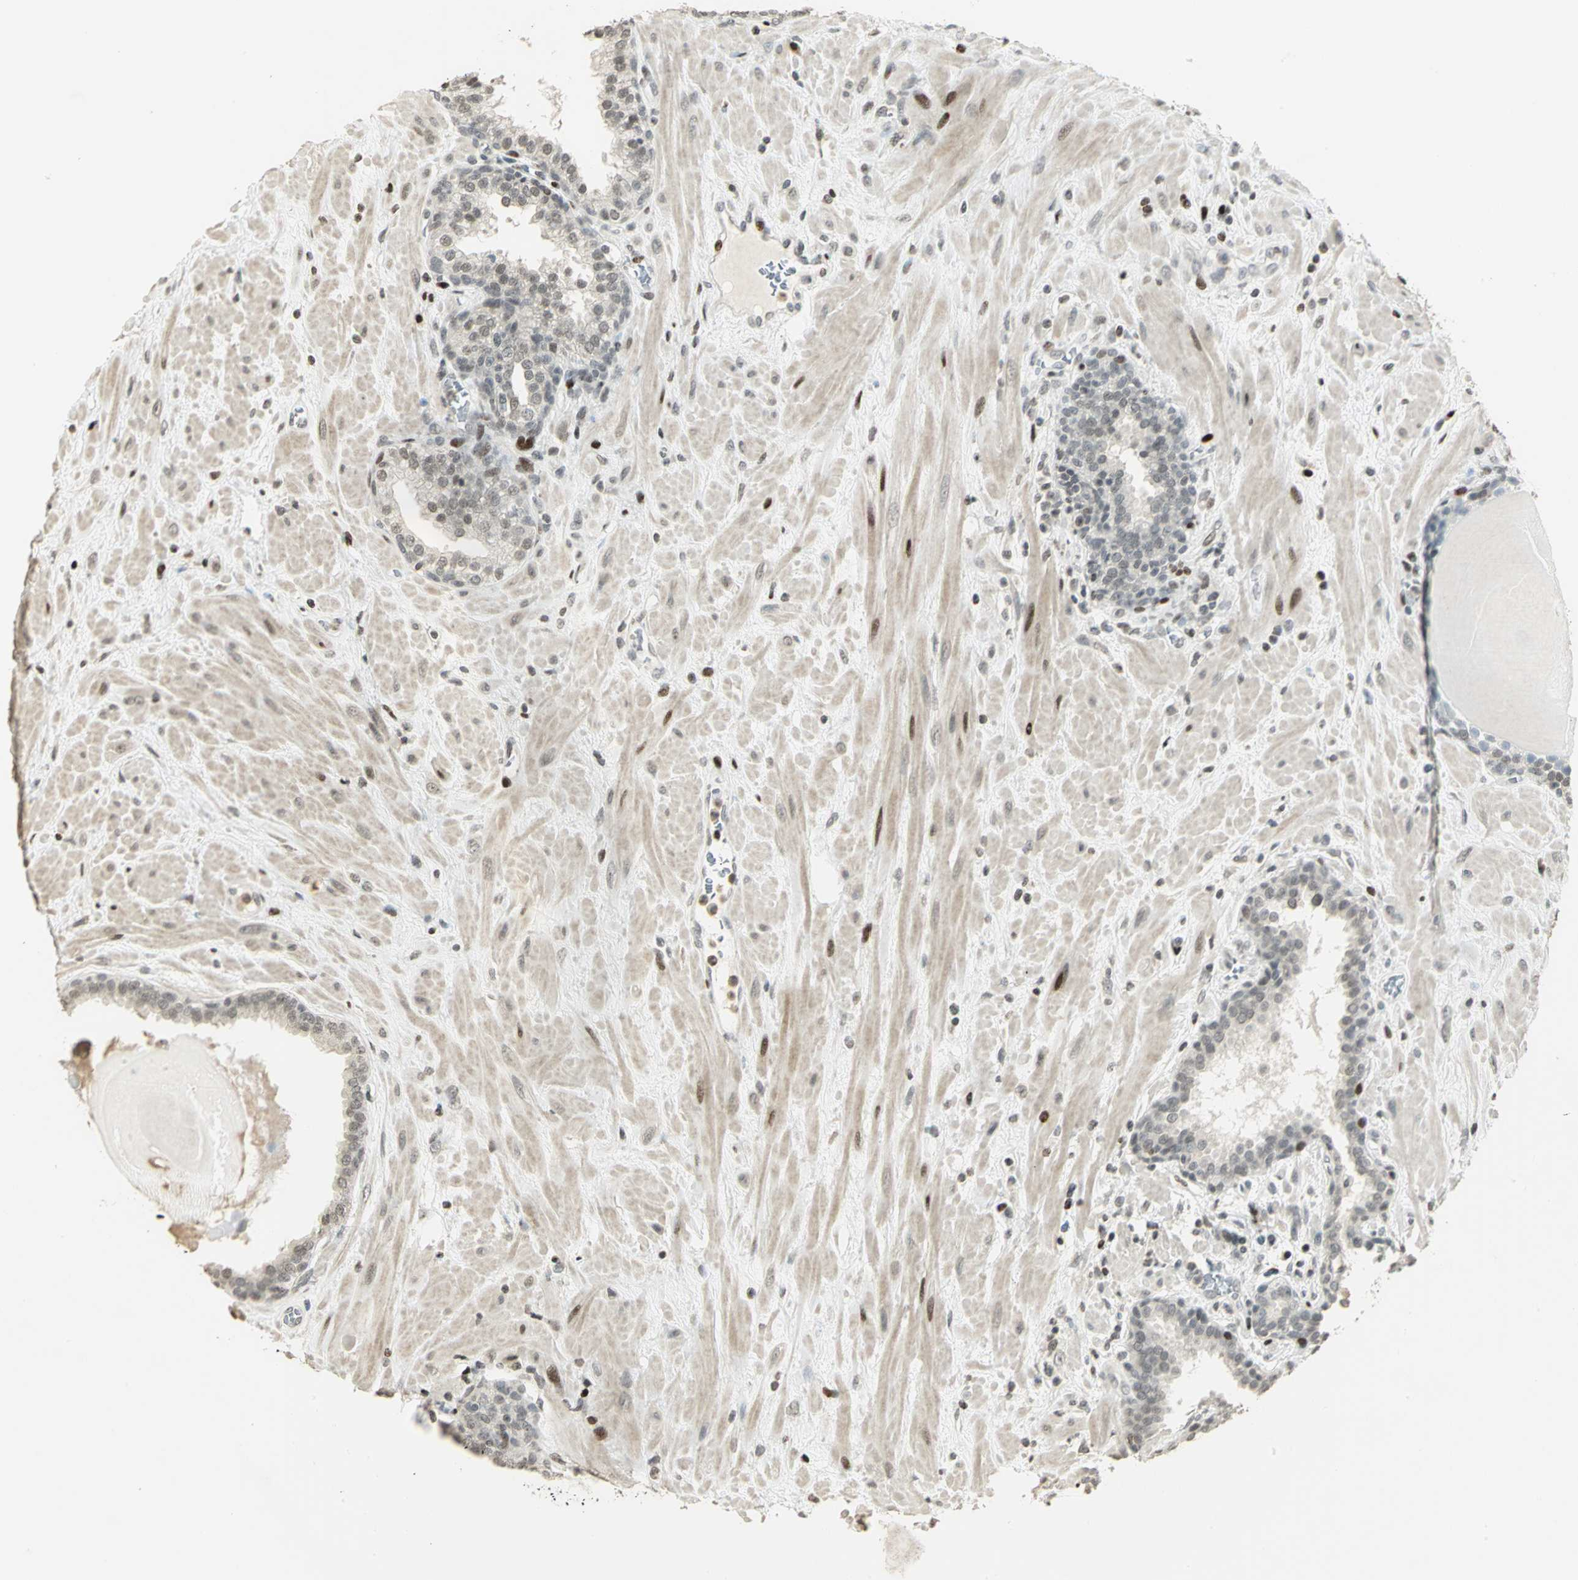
{"staining": {"intensity": "weak", "quantity": "<25%", "location": "nuclear"}, "tissue": "prostate", "cell_type": "Glandular cells", "image_type": "normal", "snomed": [{"axis": "morphology", "description": "Normal tissue, NOS"}, {"axis": "topography", "description": "Prostate"}], "caption": "Immunohistochemical staining of benign prostate exhibits no significant staining in glandular cells. The staining was performed using DAB to visualize the protein expression in brown, while the nuclei were stained in blue with hematoxylin (Magnification: 20x).", "gene": "KDM1A", "patient": {"sex": "male", "age": 51}}